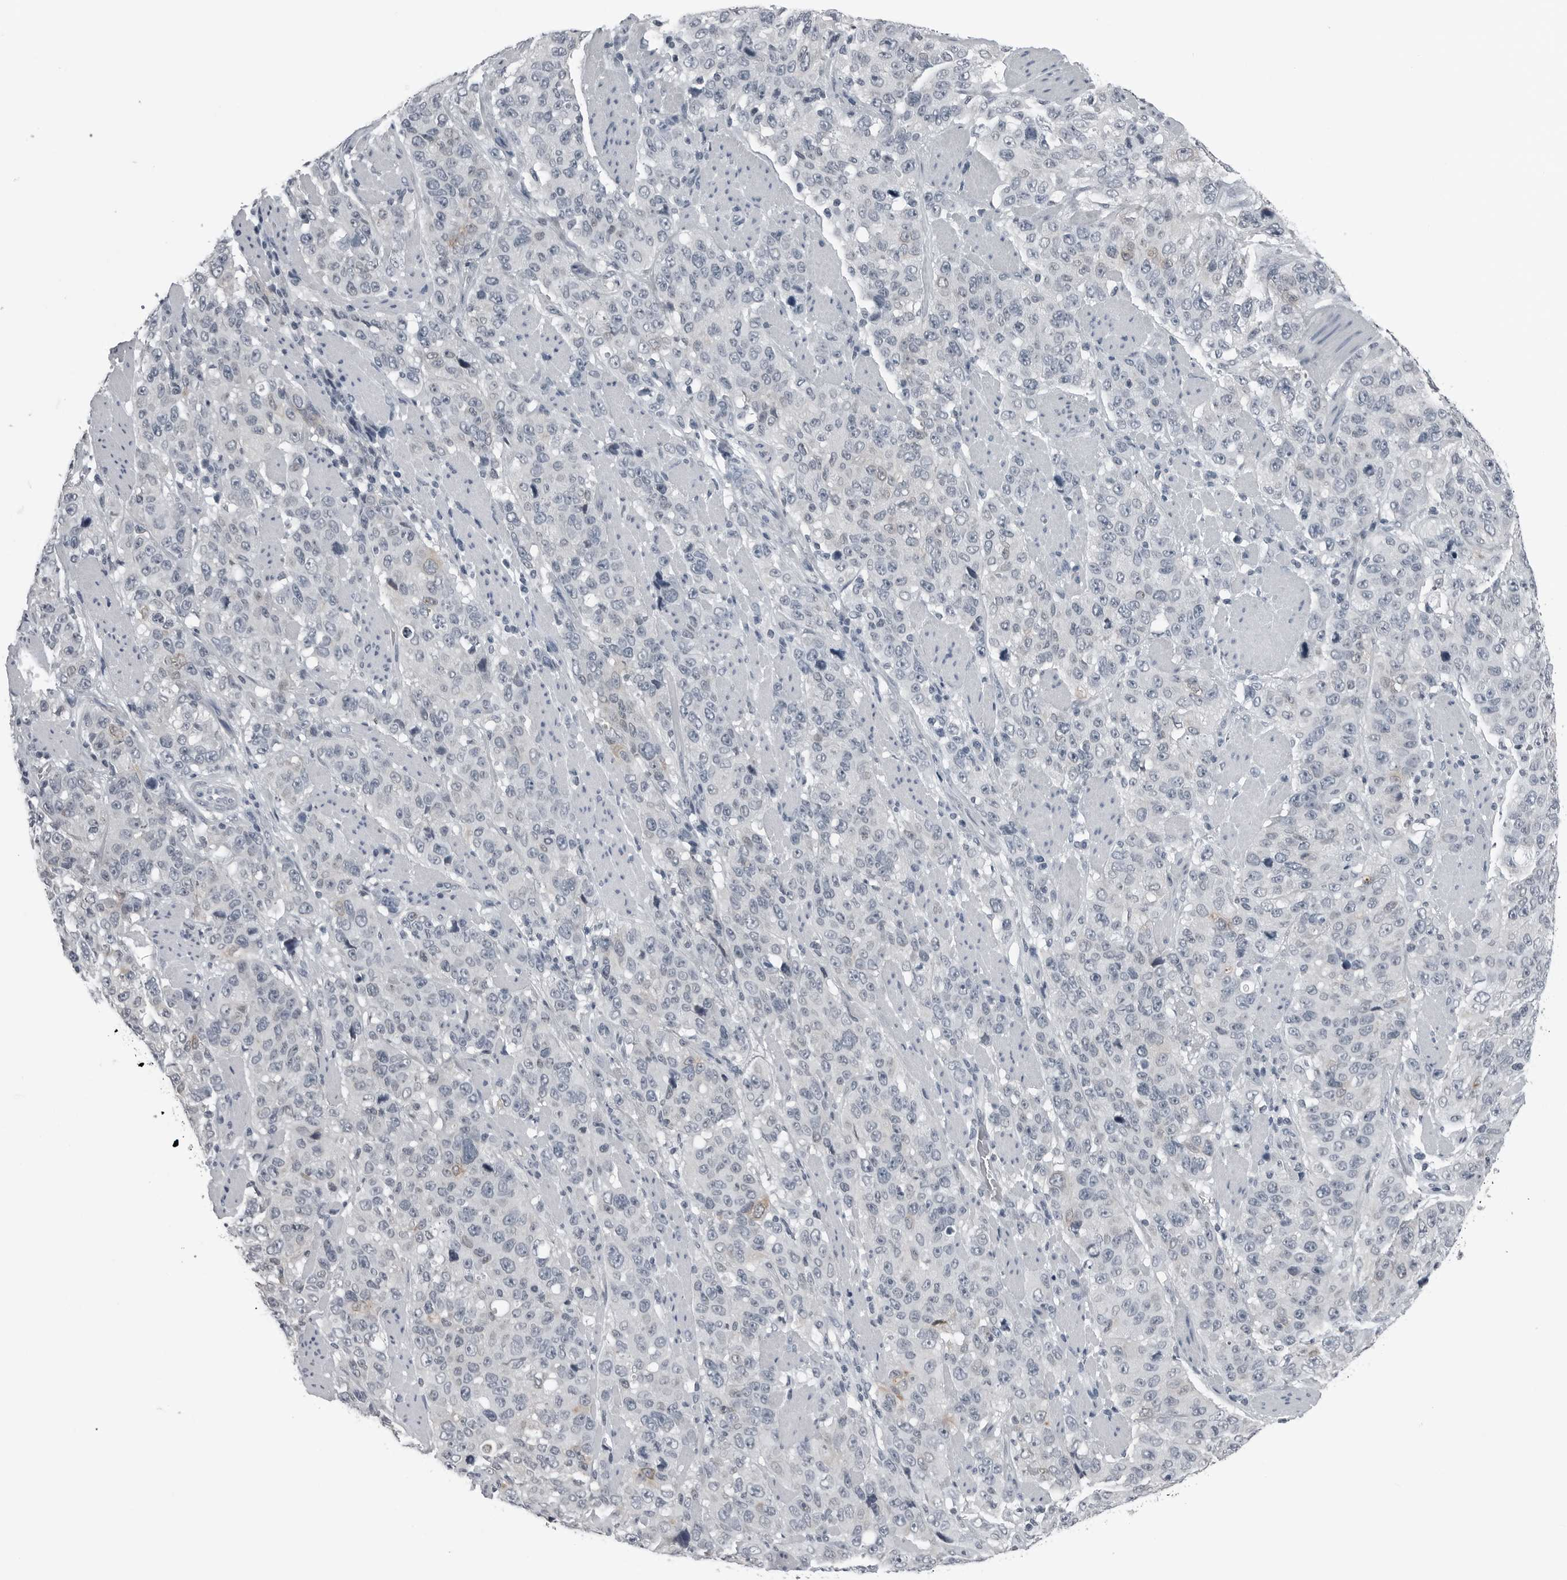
{"staining": {"intensity": "negative", "quantity": "none", "location": "none"}, "tissue": "stomach cancer", "cell_type": "Tumor cells", "image_type": "cancer", "snomed": [{"axis": "morphology", "description": "Adenocarcinoma, NOS"}, {"axis": "topography", "description": "Stomach"}], "caption": "Protein analysis of stomach adenocarcinoma shows no significant expression in tumor cells. (IHC, brightfield microscopy, high magnification).", "gene": "SPINK1", "patient": {"sex": "male", "age": 48}}